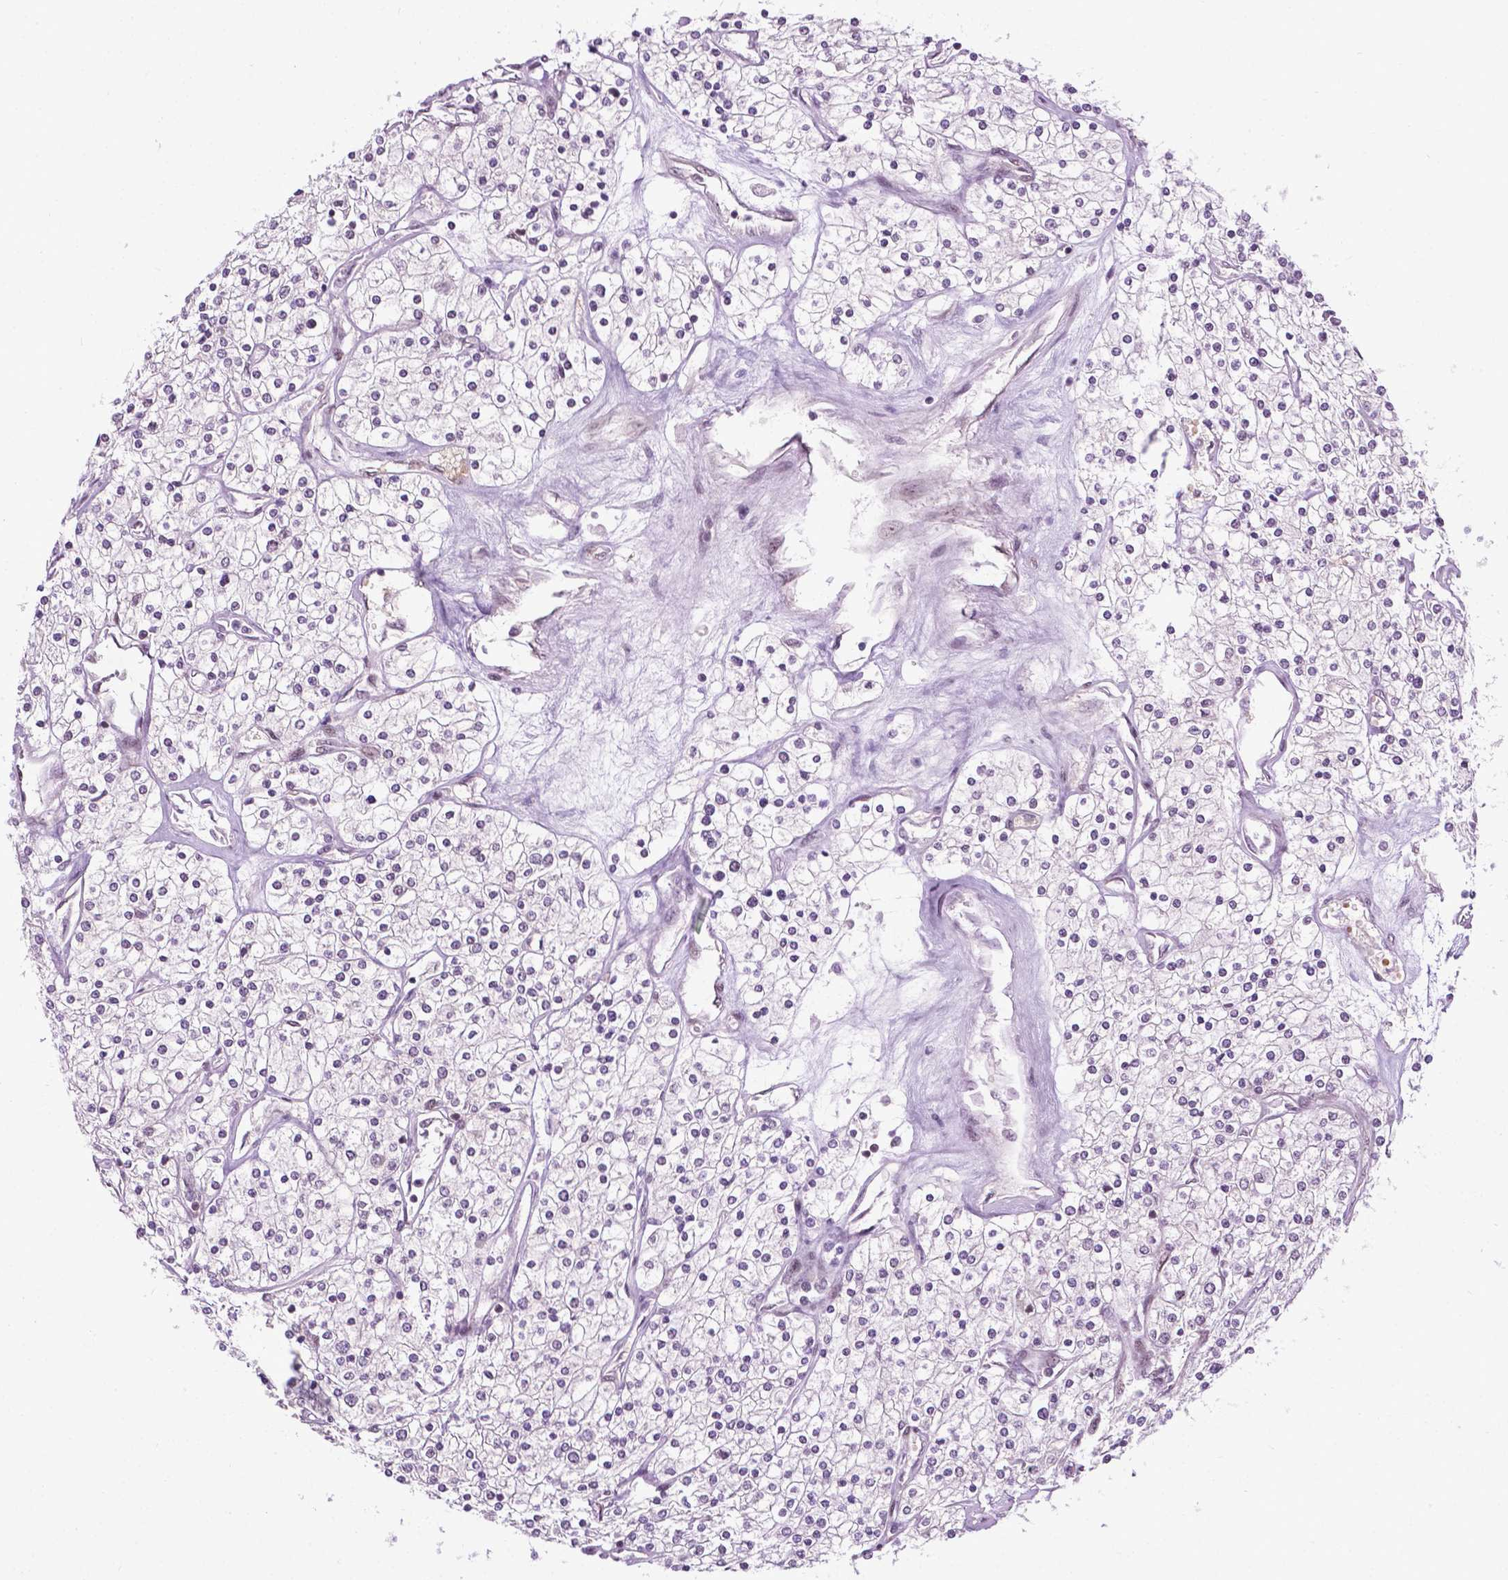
{"staining": {"intensity": "negative", "quantity": "none", "location": "none"}, "tissue": "renal cancer", "cell_type": "Tumor cells", "image_type": "cancer", "snomed": [{"axis": "morphology", "description": "Adenocarcinoma, NOS"}, {"axis": "topography", "description": "Kidney"}], "caption": "A high-resolution image shows IHC staining of renal cancer (adenocarcinoma), which displays no significant staining in tumor cells. Nuclei are stained in blue.", "gene": "UBQLN4", "patient": {"sex": "male", "age": 80}}